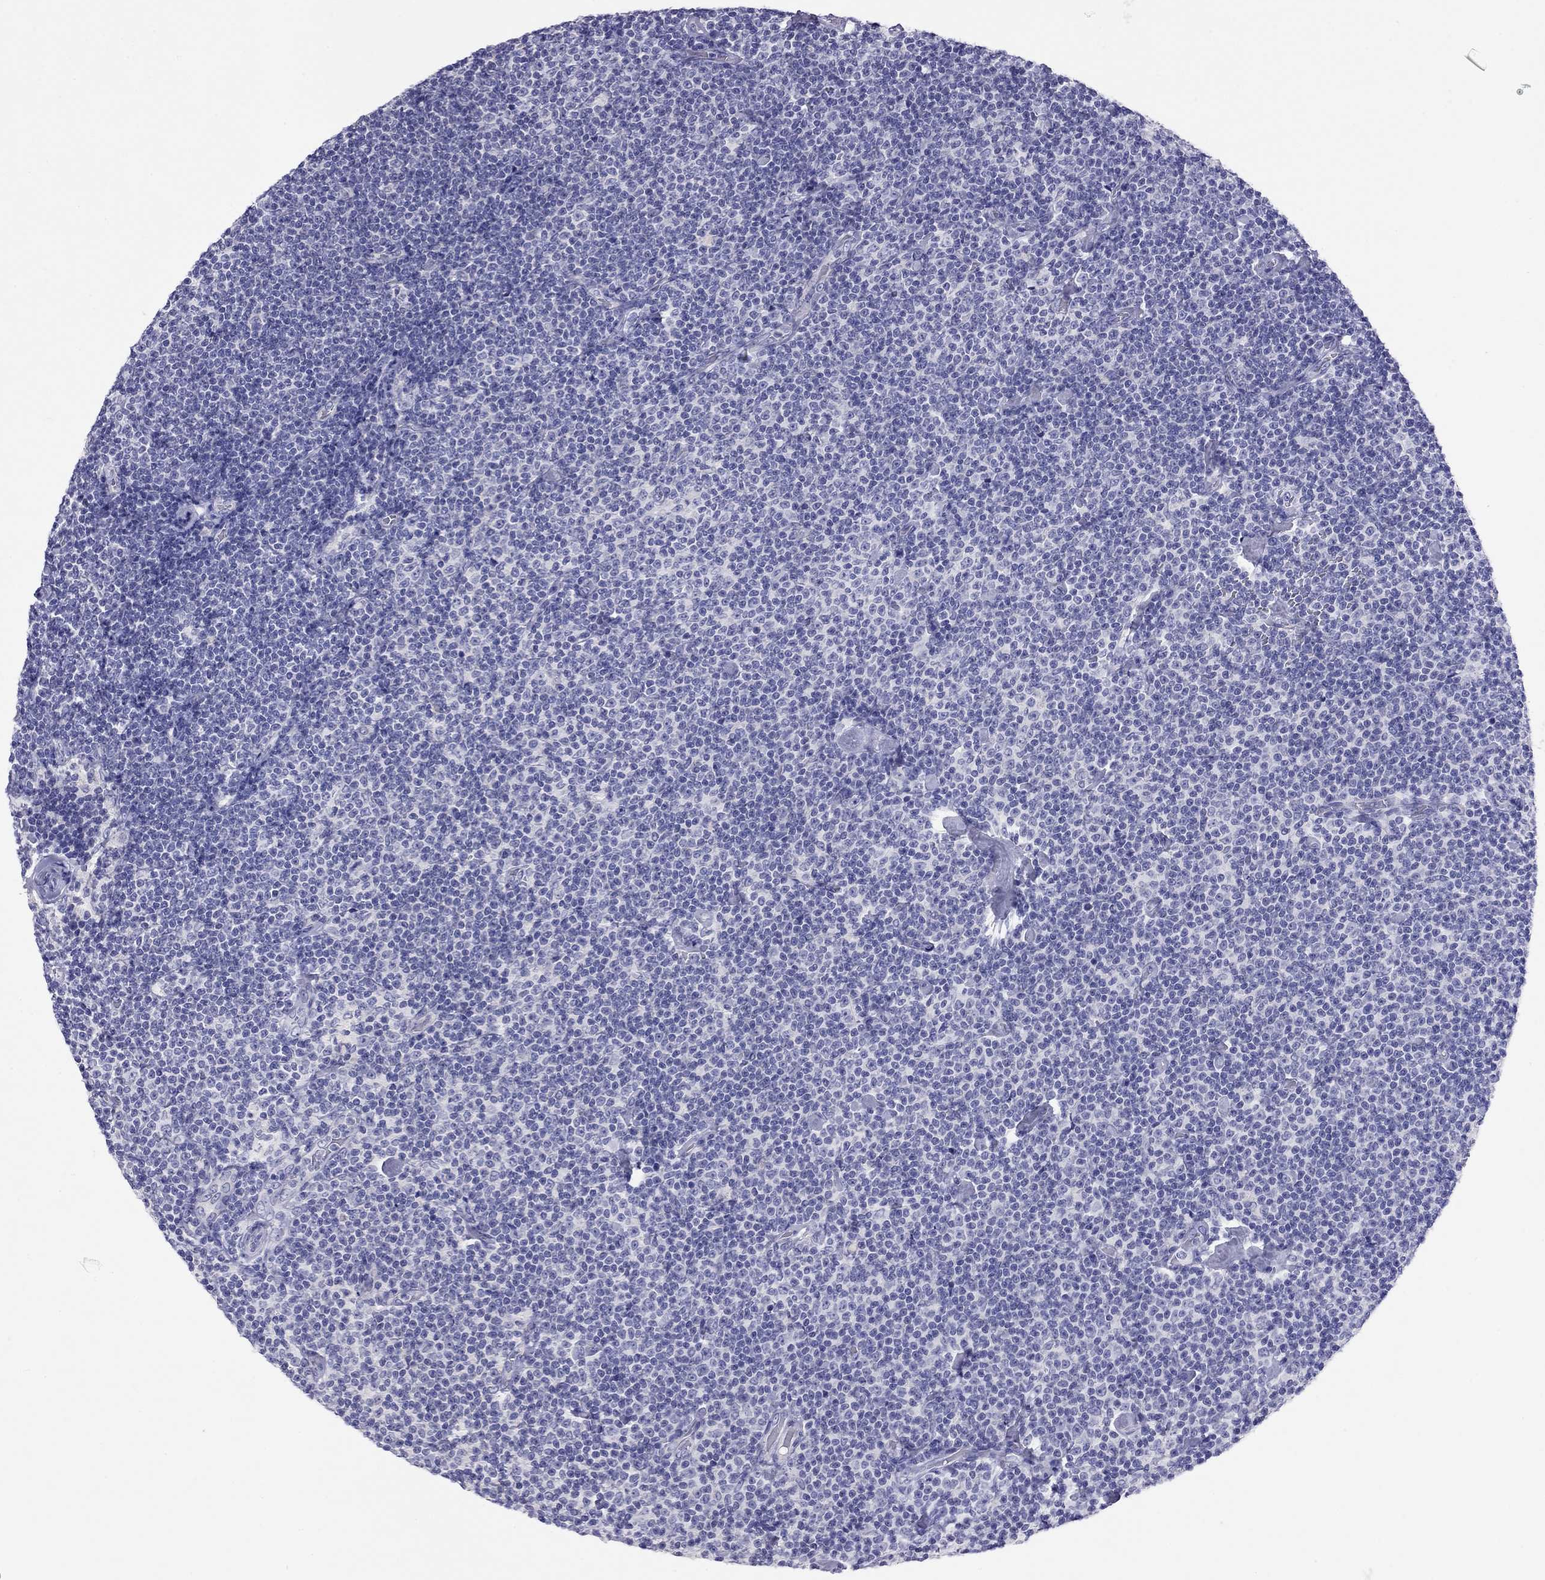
{"staining": {"intensity": "negative", "quantity": "none", "location": "none"}, "tissue": "lymphoma", "cell_type": "Tumor cells", "image_type": "cancer", "snomed": [{"axis": "morphology", "description": "Malignant lymphoma, non-Hodgkin's type, Low grade"}, {"axis": "topography", "description": "Lymph node"}], "caption": "Immunohistochemistry (IHC) of human malignant lymphoma, non-Hodgkin's type (low-grade) demonstrates no positivity in tumor cells. (Stains: DAB immunohistochemistry with hematoxylin counter stain, Microscopy: brightfield microscopy at high magnification).", "gene": "CAPNS2", "patient": {"sex": "male", "age": 81}}